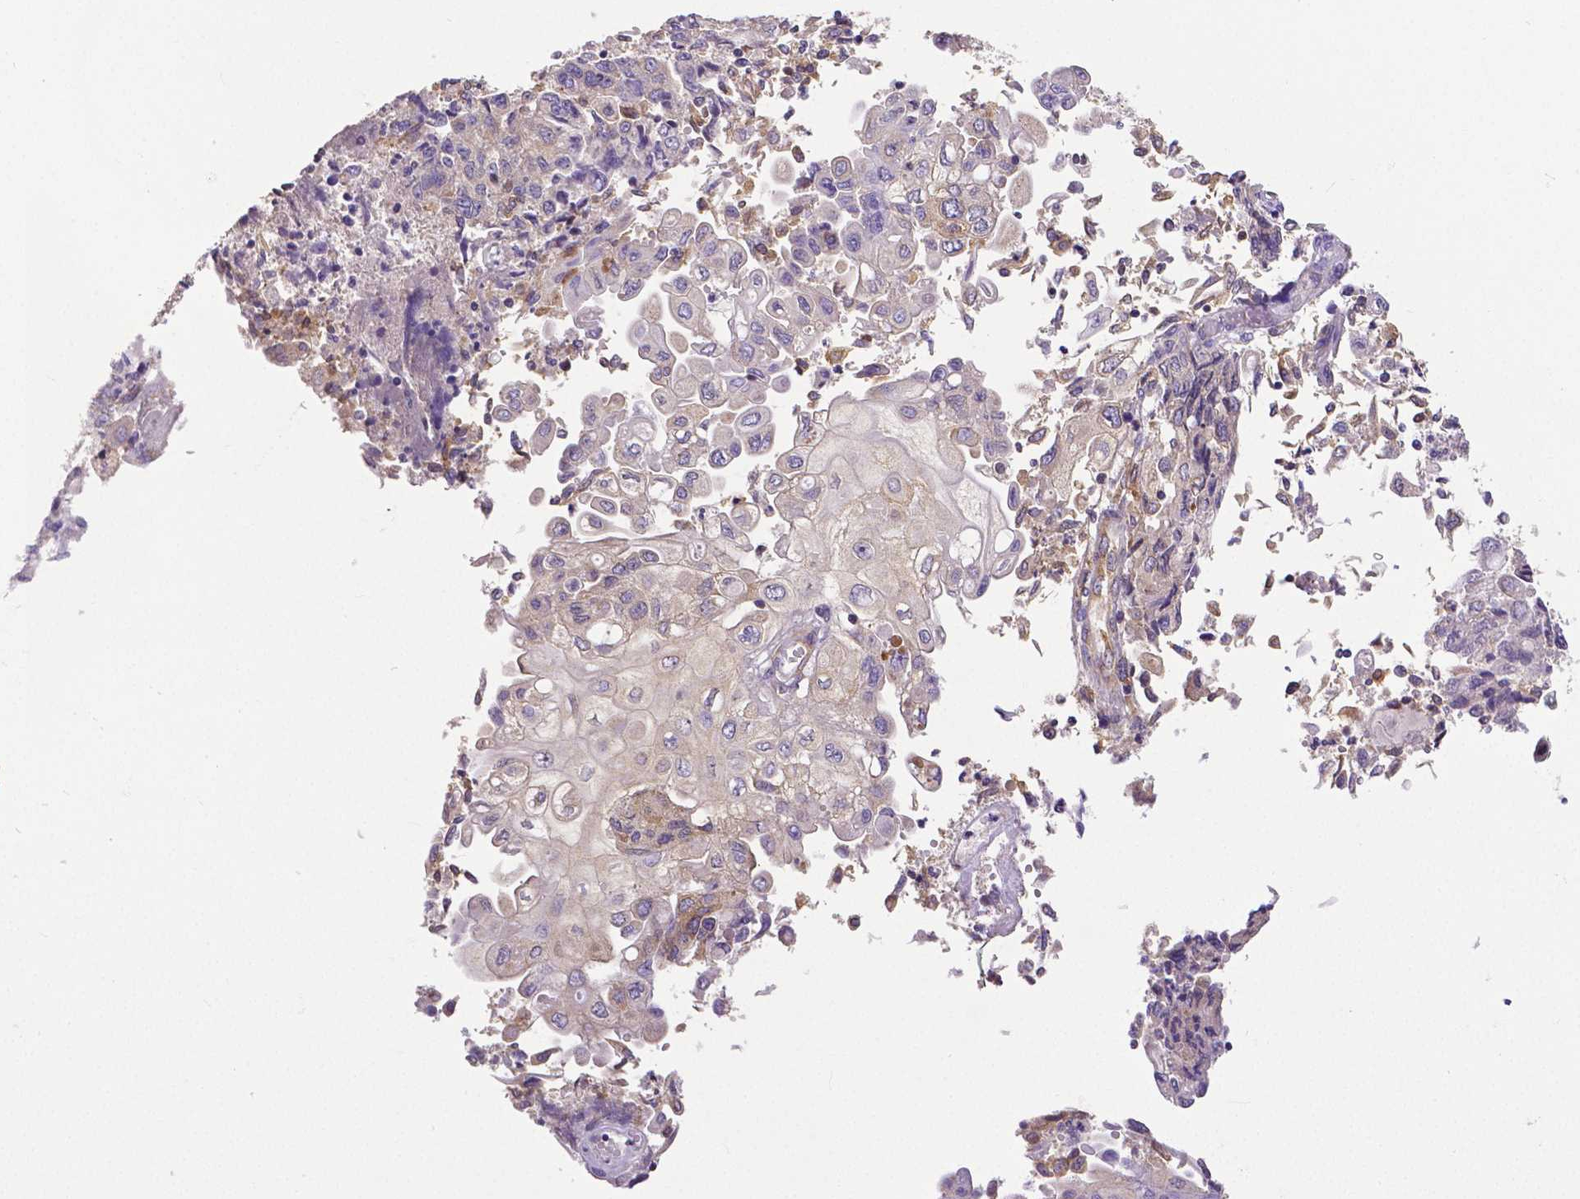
{"staining": {"intensity": "negative", "quantity": "none", "location": "none"}, "tissue": "endometrial cancer", "cell_type": "Tumor cells", "image_type": "cancer", "snomed": [{"axis": "morphology", "description": "Adenocarcinoma, NOS"}, {"axis": "topography", "description": "Endometrium"}], "caption": "High magnification brightfield microscopy of endometrial cancer (adenocarcinoma) stained with DAB (brown) and counterstained with hematoxylin (blue): tumor cells show no significant positivity.", "gene": "DICER1", "patient": {"sex": "female", "age": 54}}